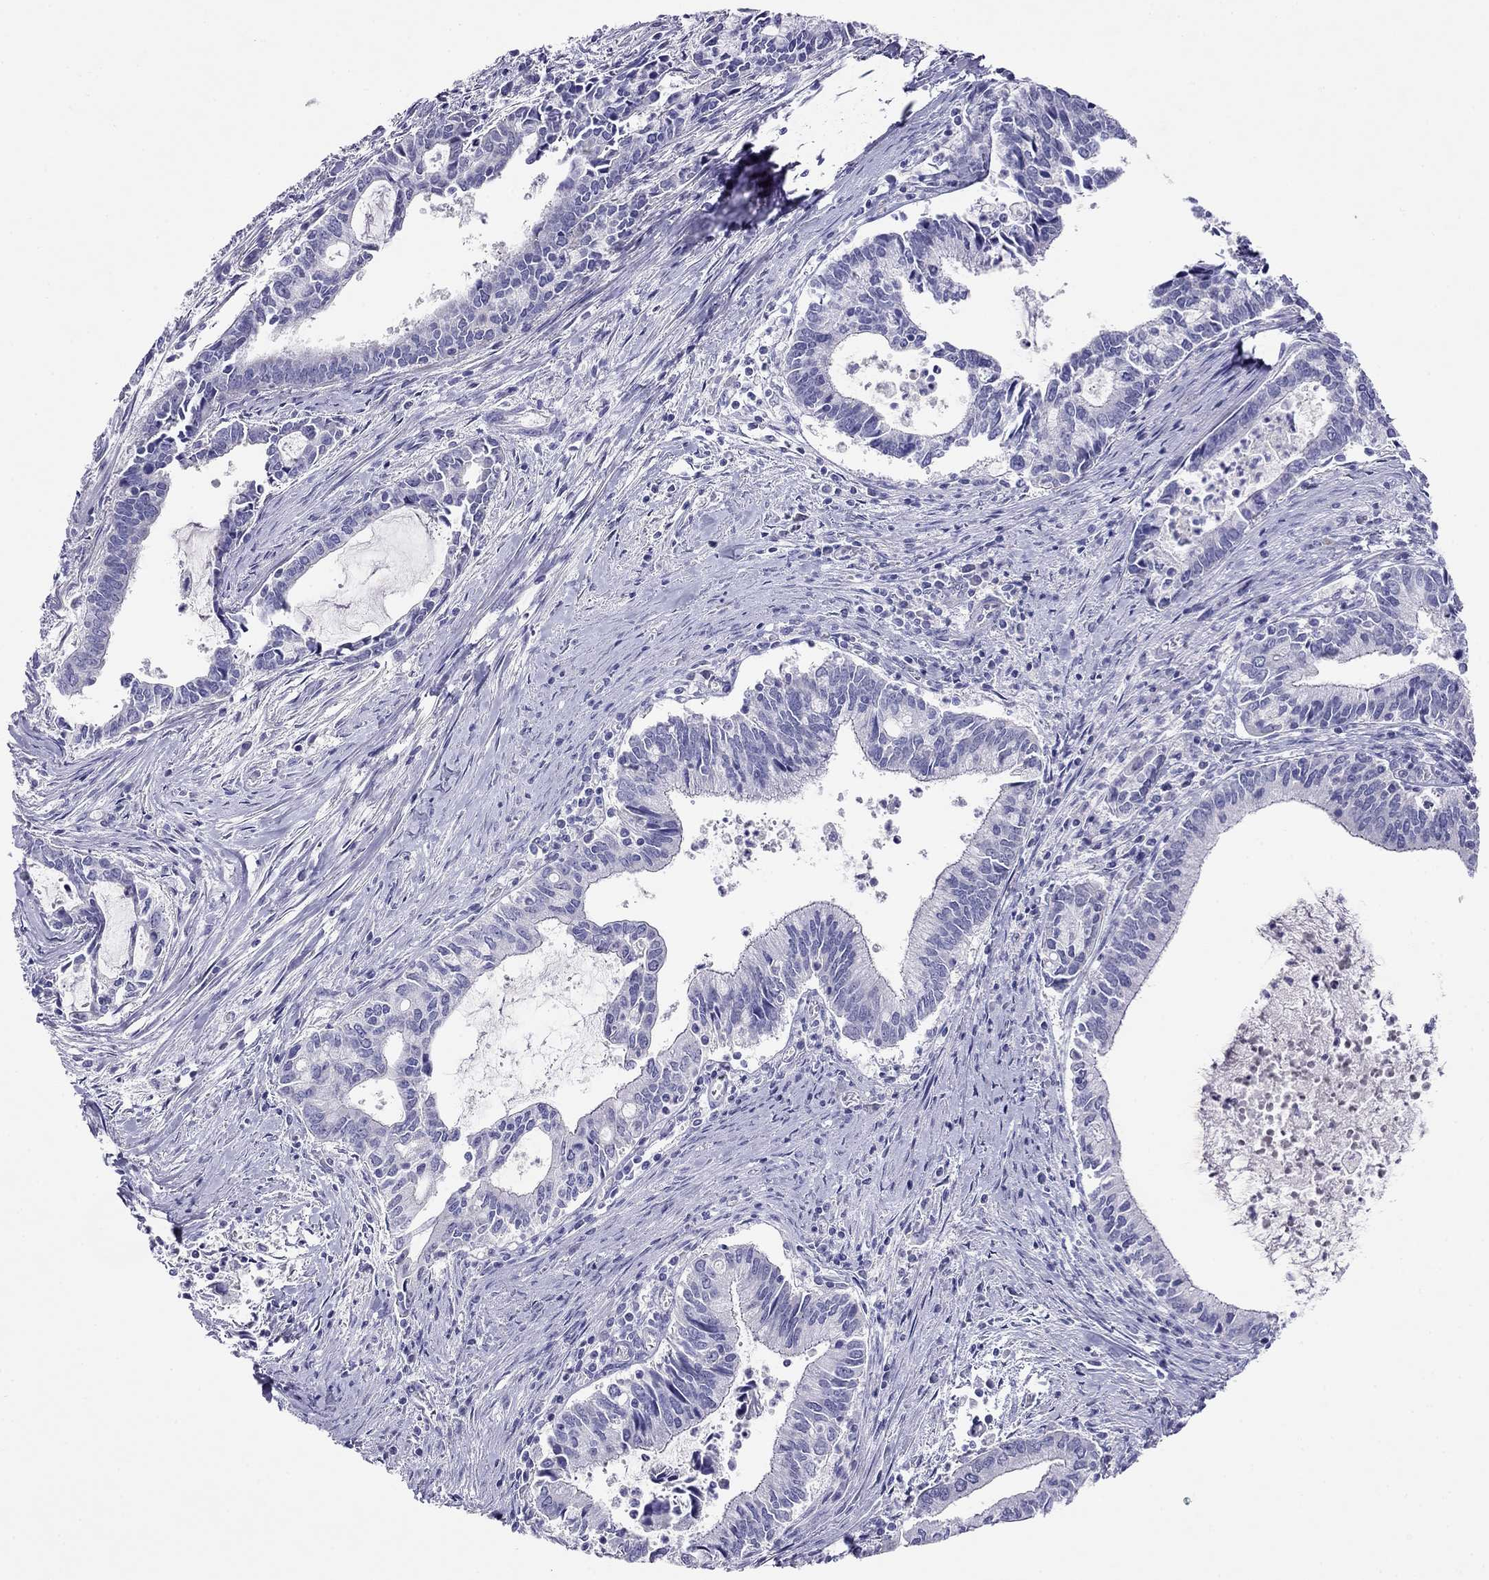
{"staining": {"intensity": "negative", "quantity": "none", "location": "none"}, "tissue": "cervical cancer", "cell_type": "Tumor cells", "image_type": "cancer", "snomed": [{"axis": "morphology", "description": "Adenocarcinoma, NOS"}, {"axis": "topography", "description": "Cervix"}], "caption": "IHC histopathology image of human cervical cancer stained for a protein (brown), which demonstrates no staining in tumor cells.", "gene": "CAPNS2", "patient": {"sex": "female", "age": 42}}